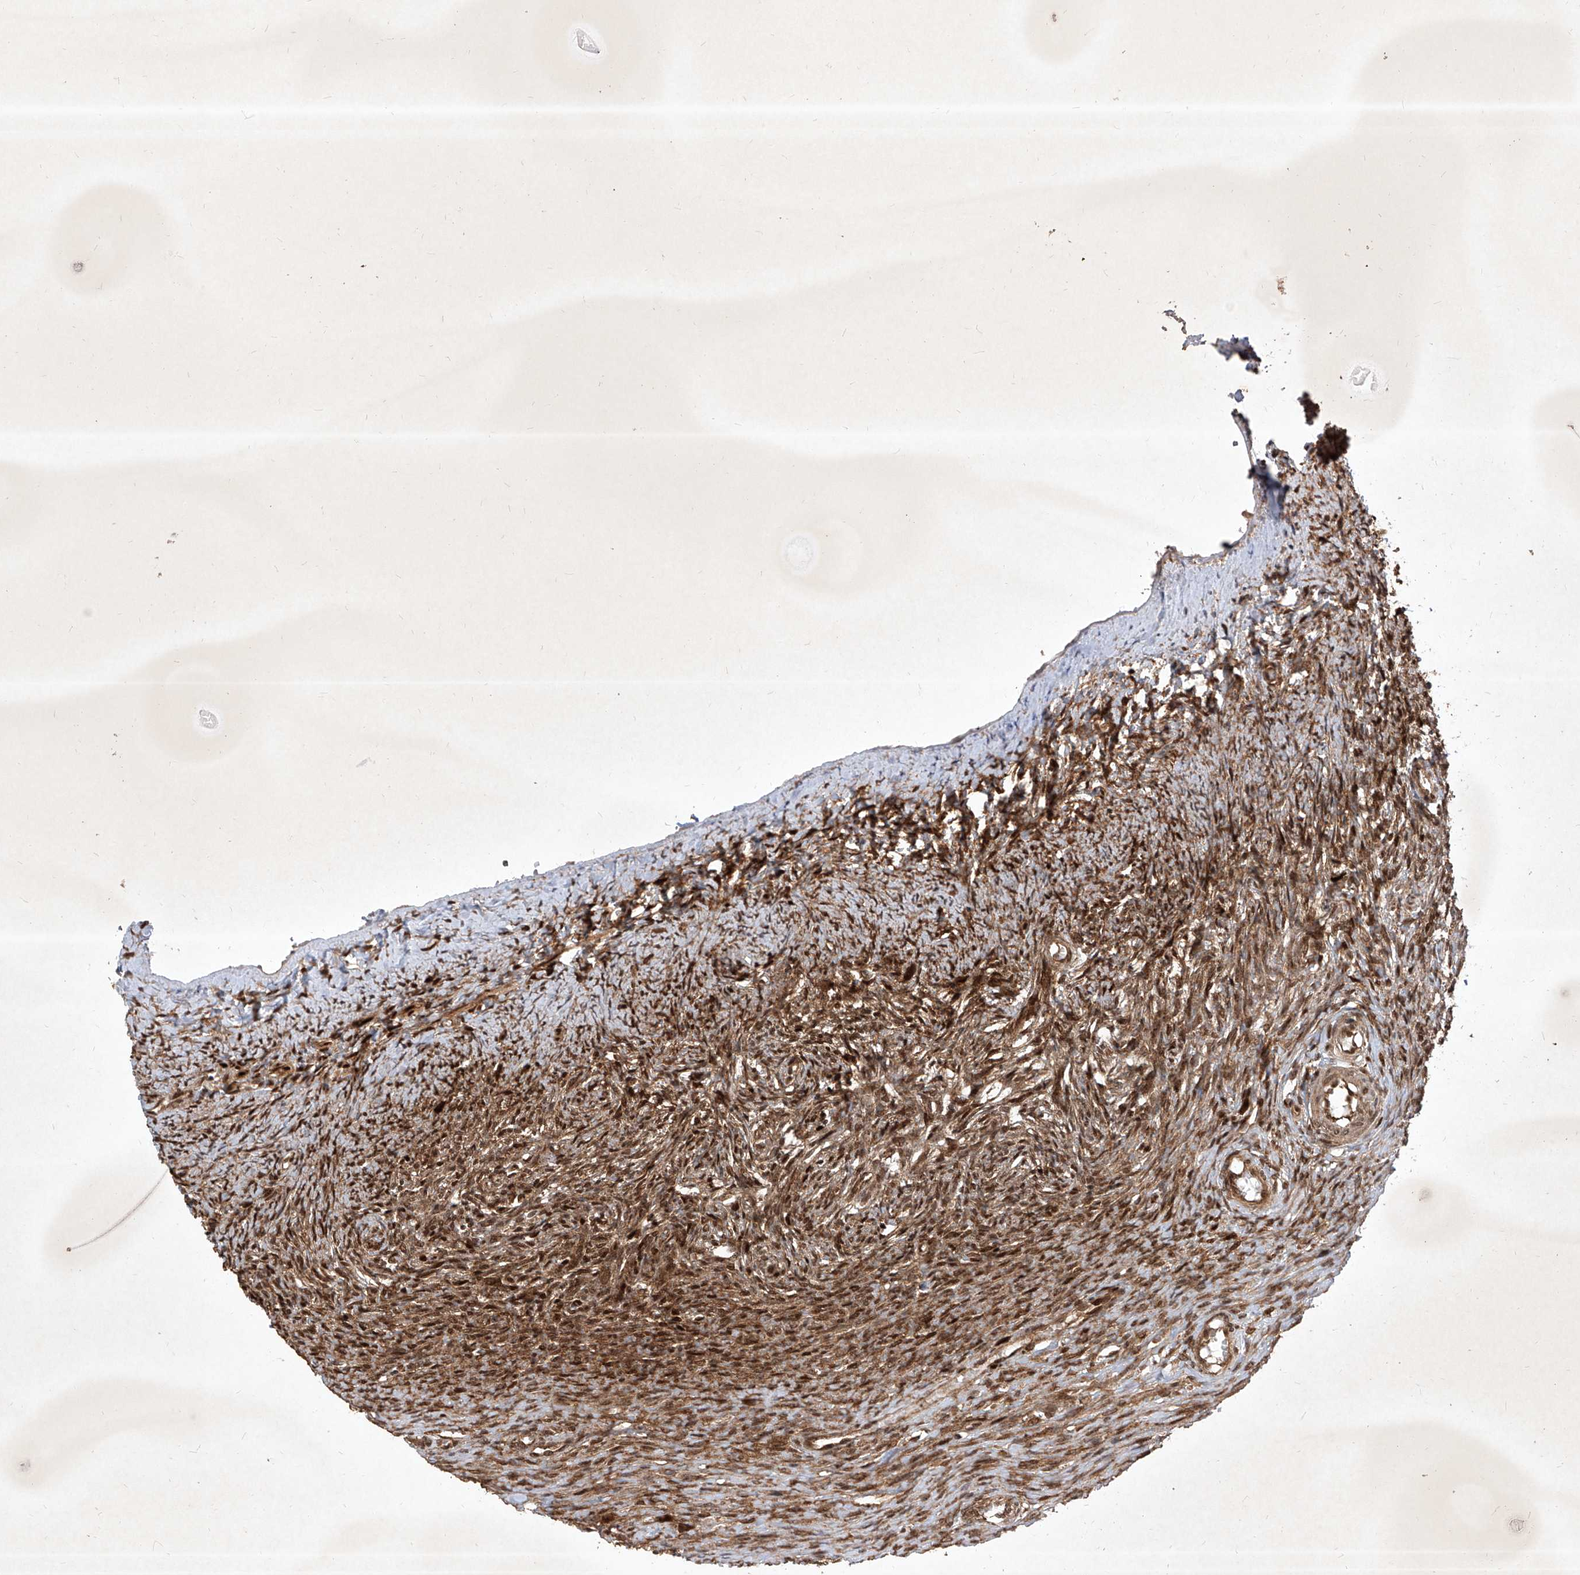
{"staining": {"intensity": "strong", "quantity": ">75%", "location": "cytoplasmic/membranous,nuclear"}, "tissue": "ovary", "cell_type": "Follicle cells", "image_type": "normal", "snomed": [{"axis": "morphology", "description": "Adenocarcinoma, NOS"}, {"axis": "topography", "description": "Endometrium"}], "caption": "Immunohistochemistry histopathology image of normal ovary: ovary stained using immunohistochemistry (IHC) shows high levels of strong protein expression localized specifically in the cytoplasmic/membranous,nuclear of follicle cells, appearing as a cytoplasmic/membranous,nuclear brown color.", "gene": "MAGED2", "patient": {"sex": "female", "age": 32}}